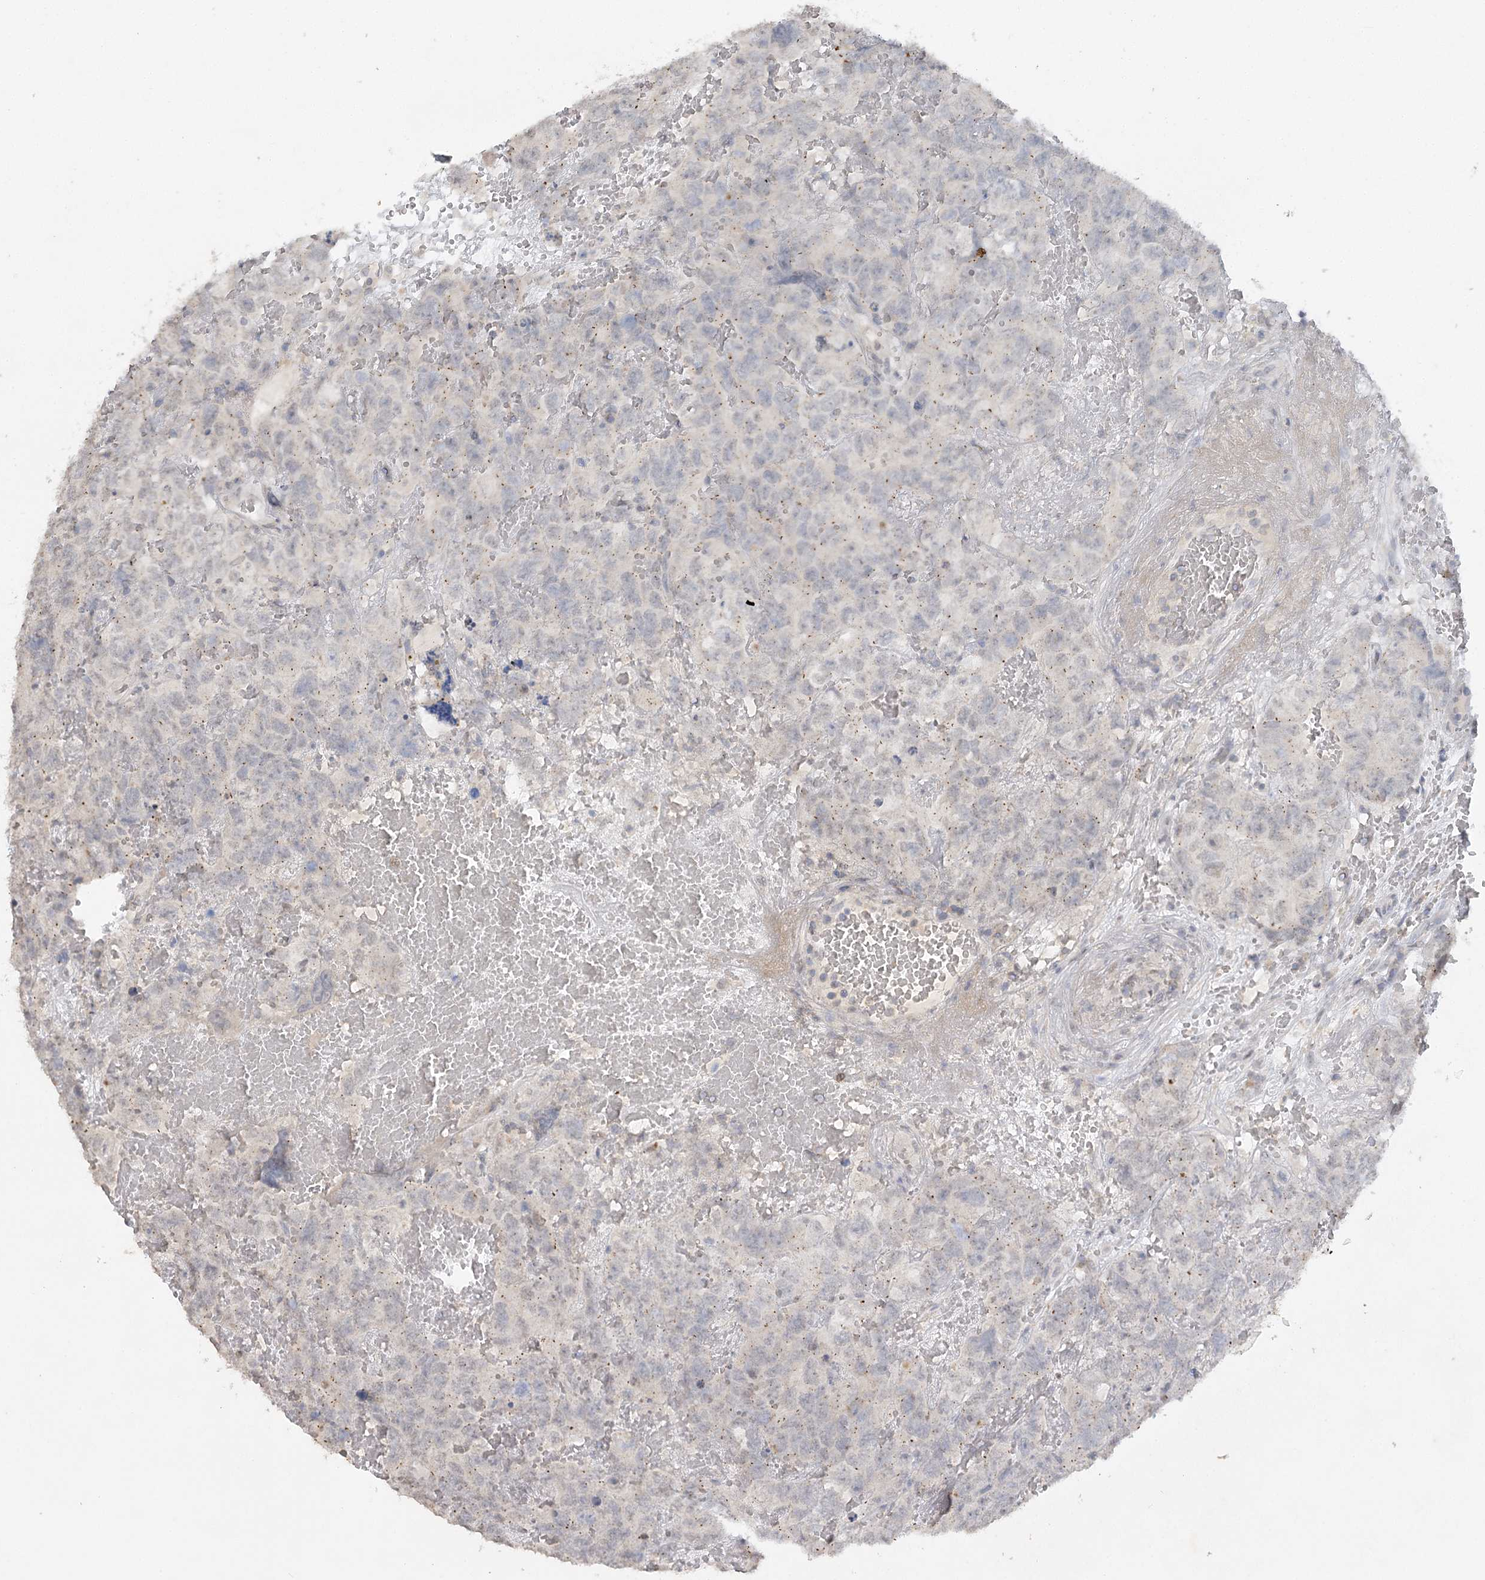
{"staining": {"intensity": "negative", "quantity": "none", "location": "none"}, "tissue": "testis cancer", "cell_type": "Tumor cells", "image_type": "cancer", "snomed": [{"axis": "morphology", "description": "Carcinoma, Embryonal, NOS"}, {"axis": "topography", "description": "Testis"}], "caption": "Human testis cancer stained for a protein using IHC exhibits no staining in tumor cells.", "gene": "TRAF3IP1", "patient": {"sex": "male", "age": 45}}